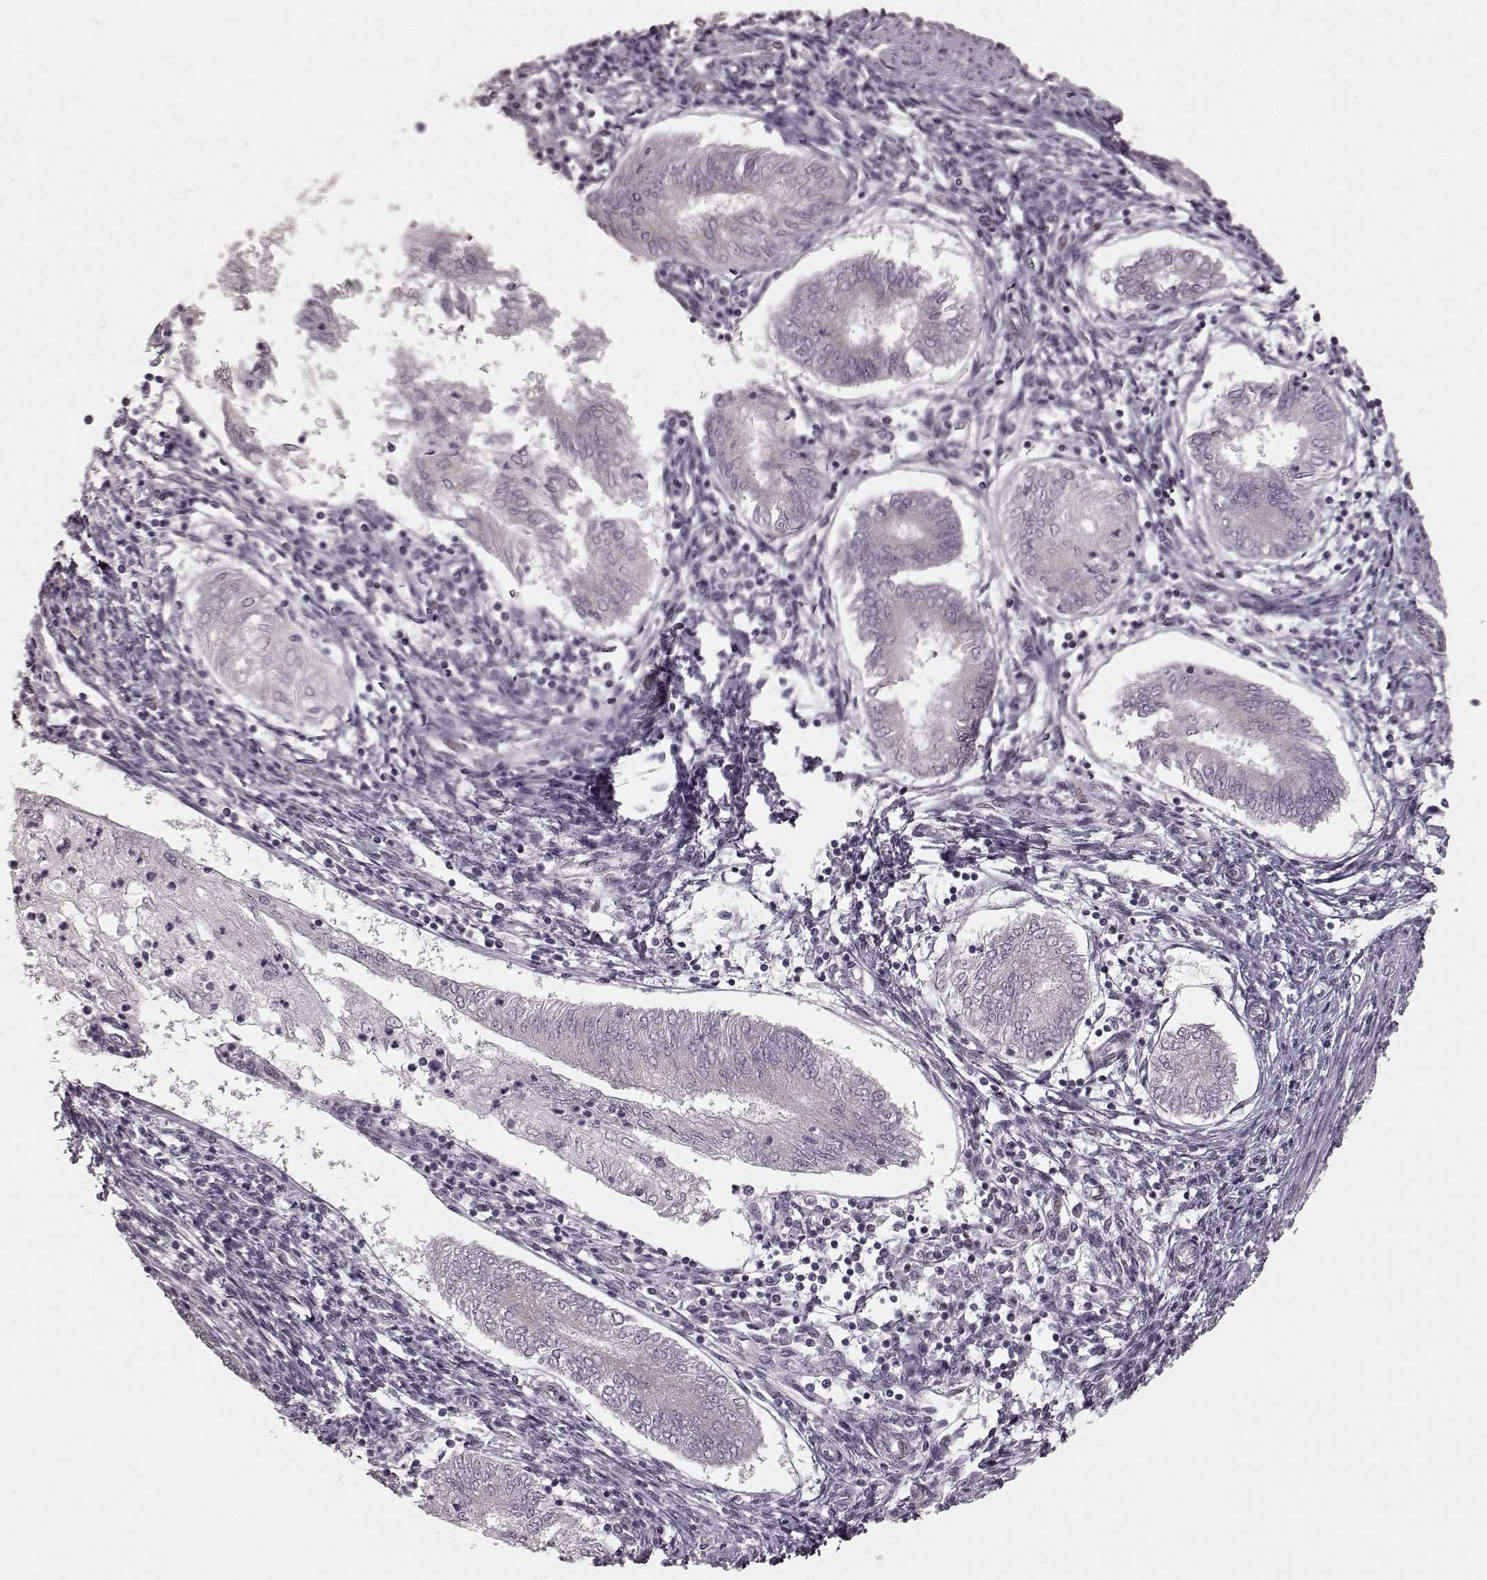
{"staining": {"intensity": "negative", "quantity": "none", "location": "none"}, "tissue": "endometrial cancer", "cell_type": "Tumor cells", "image_type": "cancer", "snomed": [{"axis": "morphology", "description": "Adenocarcinoma, NOS"}, {"axis": "topography", "description": "Endometrium"}], "caption": "Adenocarcinoma (endometrial) stained for a protein using IHC demonstrates no positivity tumor cells.", "gene": "NR2C1", "patient": {"sex": "female", "age": 68}}